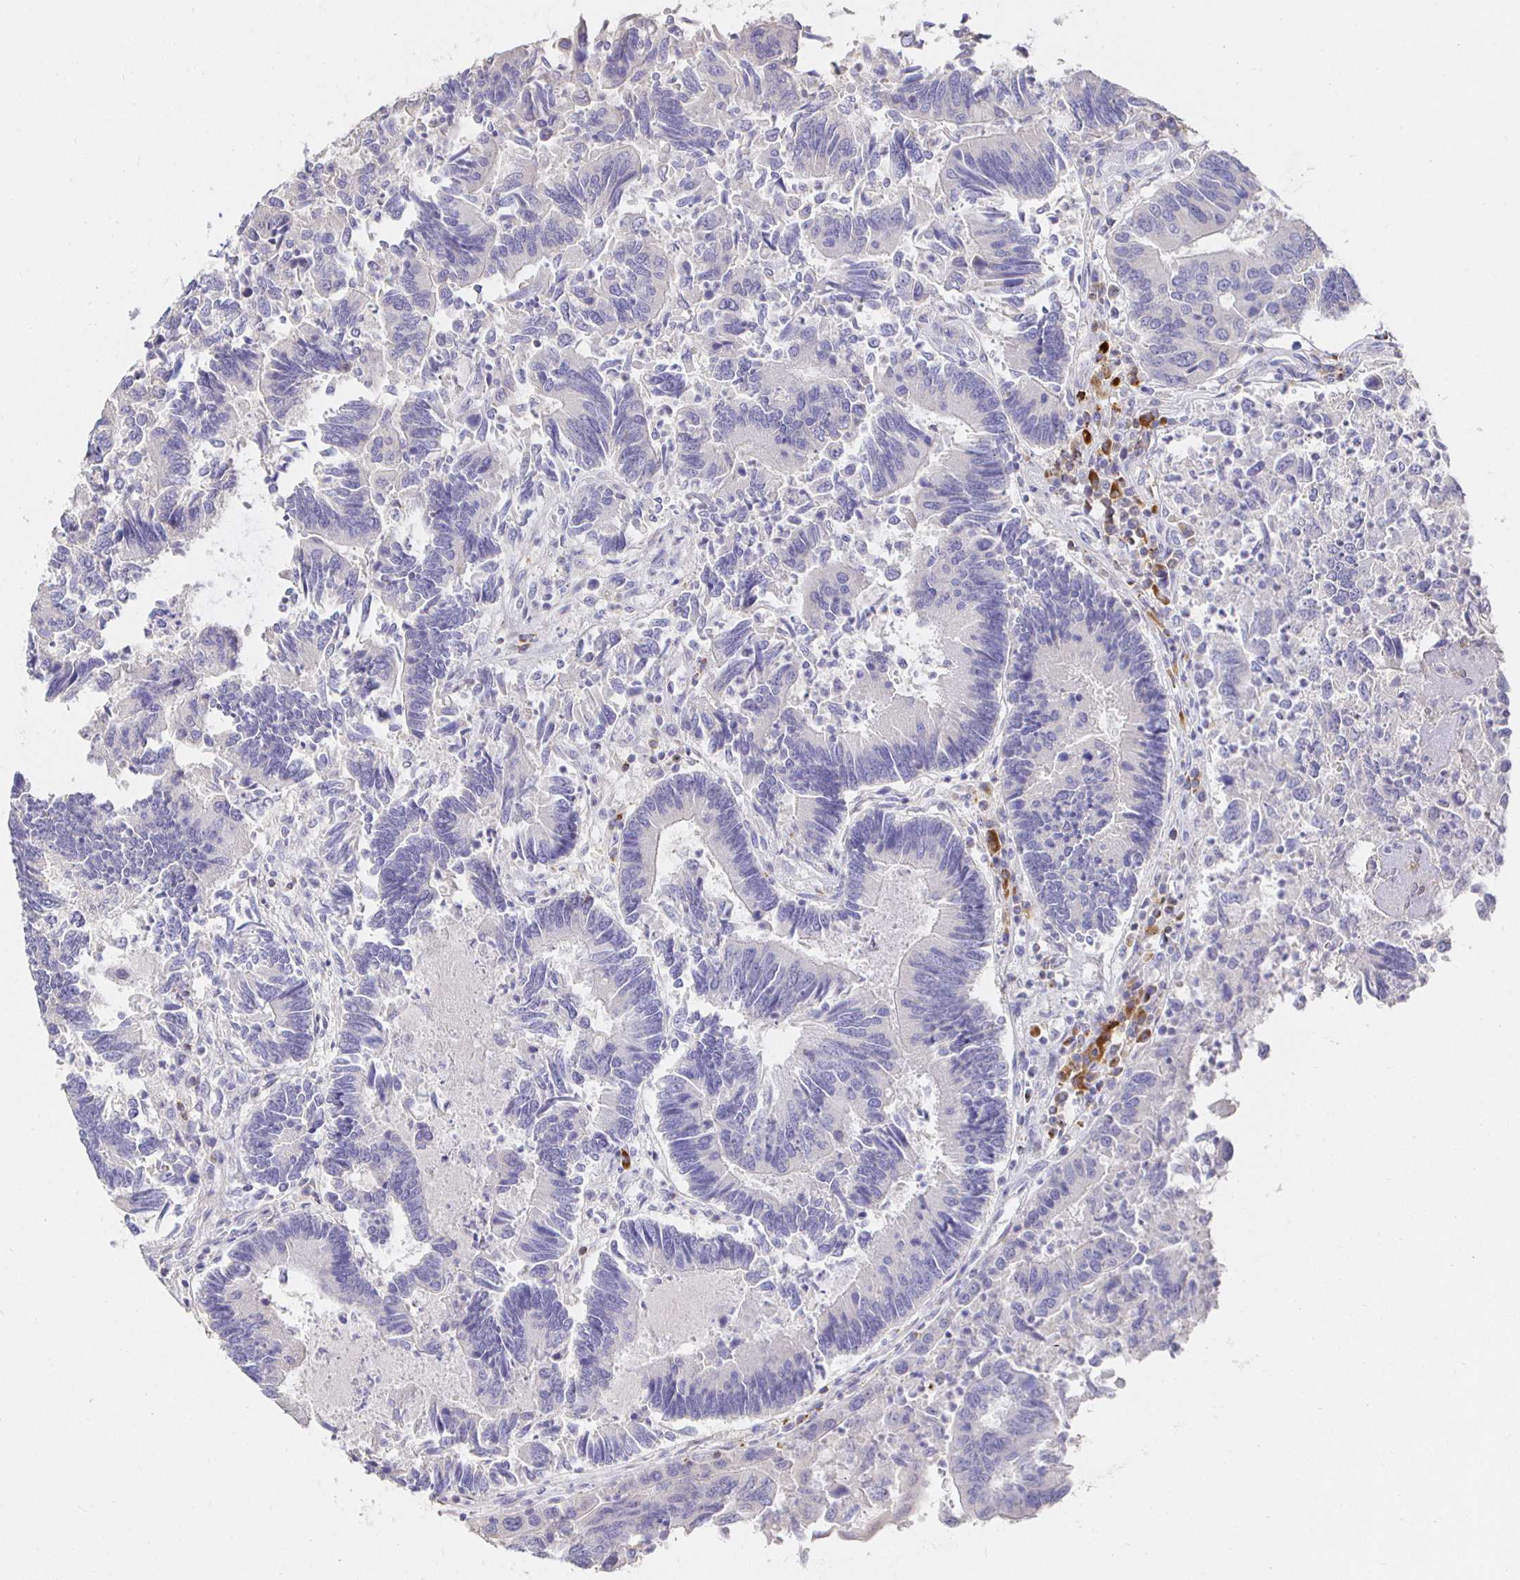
{"staining": {"intensity": "negative", "quantity": "none", "location": "none"}, "tissue": "colorectal cancer", "cell_type": "Tumor cells", "image_type": "cancer", "snomed": [{"axis": "morphology", "description": "Adenocarcinoma, NOS"}, {"axis": "topography", "description": "Colon"}], "caption": "The immunohistochemistry (IHC) photomicrograph has no significant staining in tumor cells of colorectal cancer tissue. (DAB (3,3'-diaminobenzidine) immunohistochemistry (IHC), high magnification).", "gene": "CXCR3", "patient": {"sex": "female", "age": 67}}